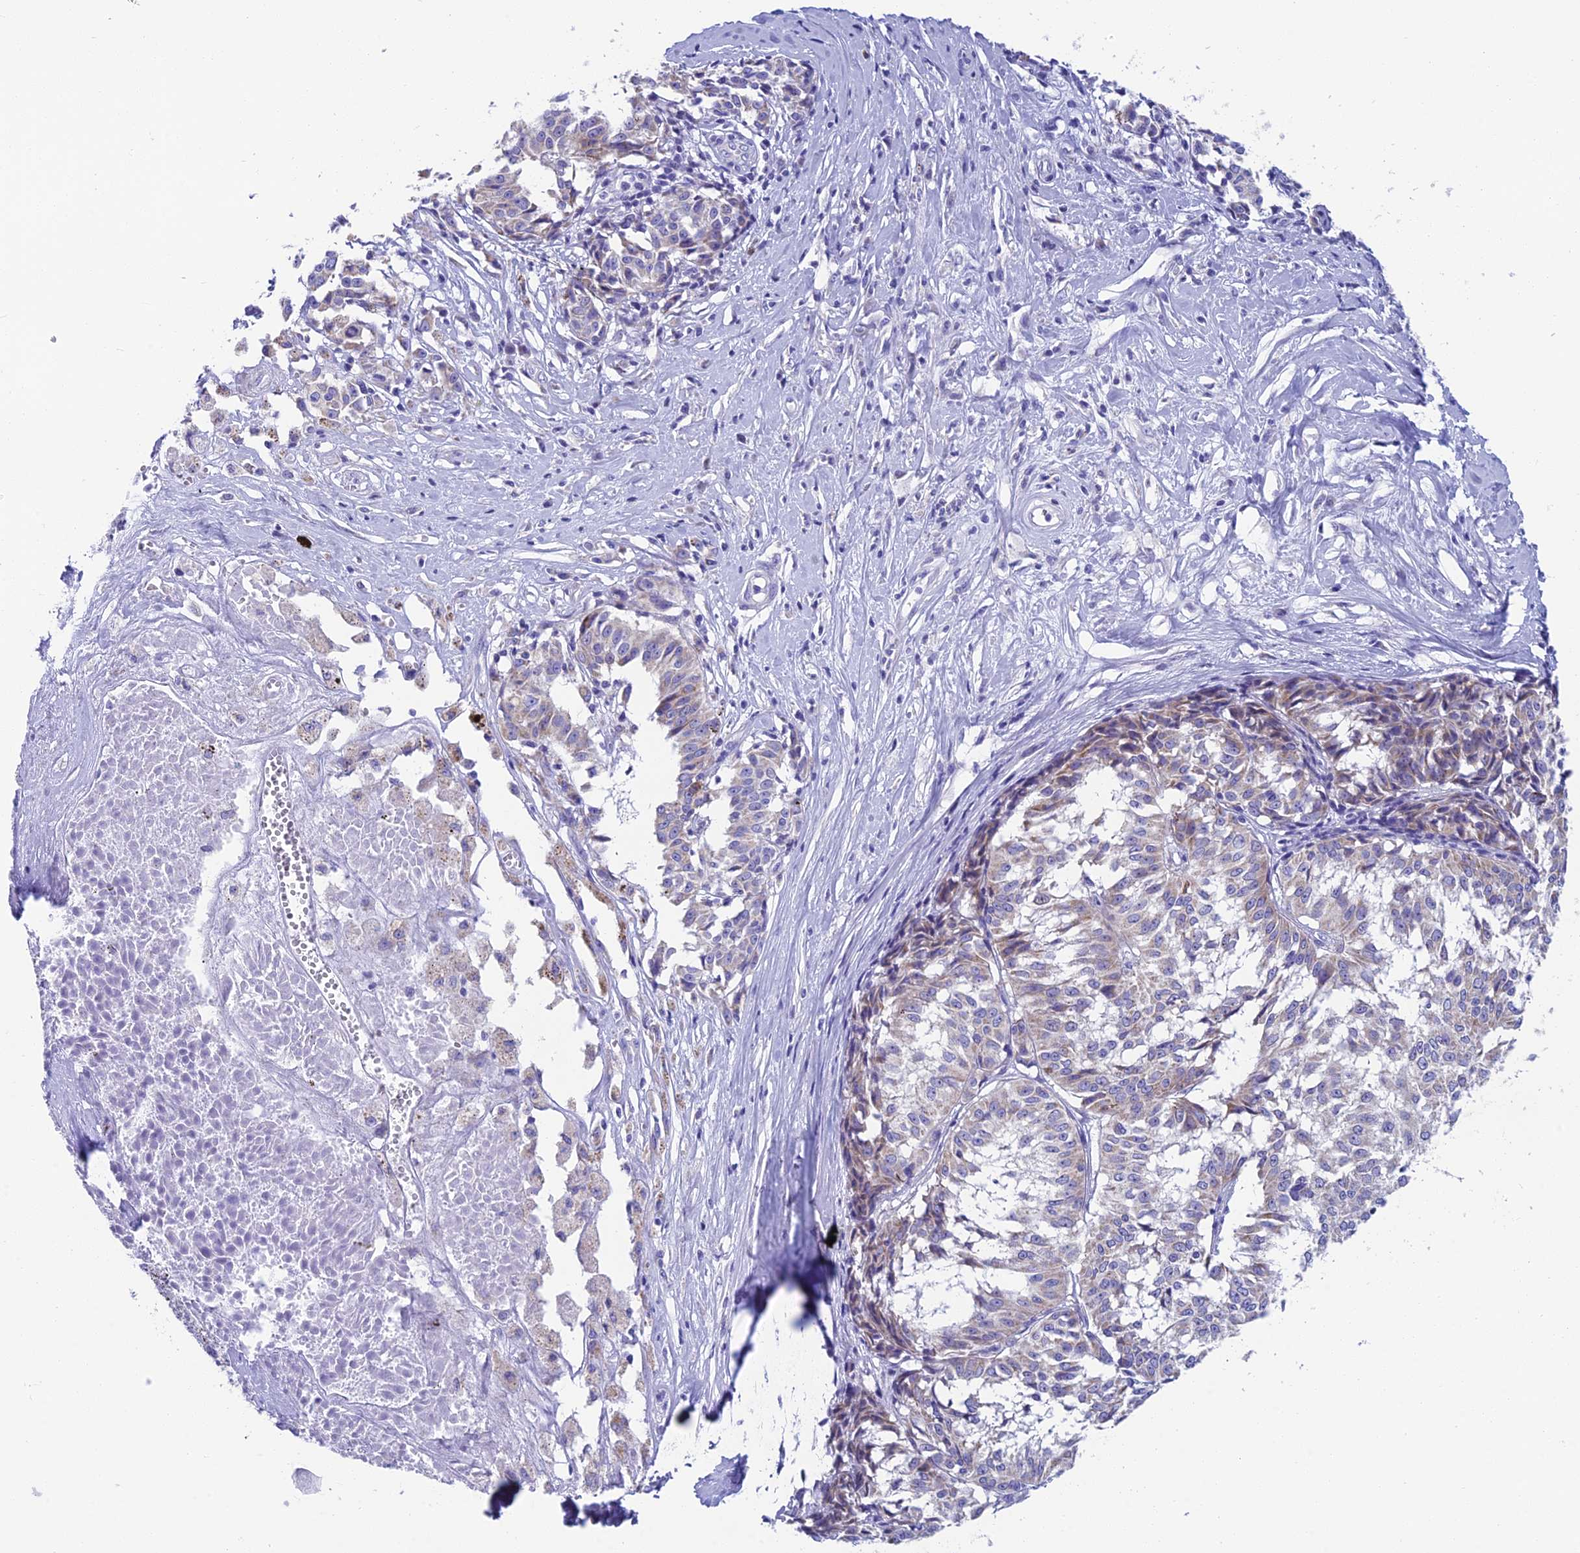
{"staining": {"intensity": "negative", "quantity": "none", "location": "none"}, "tissue": "melanoma", "cell_type": "Tumor cells", "image_type": "cancer", "snomed": [{"axis": "morphology", "description": "Malignant melanoma, NOS"}, {"axis": "topography", "description": "Skin"}], "caption": "Image shows no protein expression in tumor cells of melanoma tissue. (Immunohistochemistry, brightfield microscopy, high magnification).", "gene": "REEP4", "patient": {"sex": "female", "age": 72}}